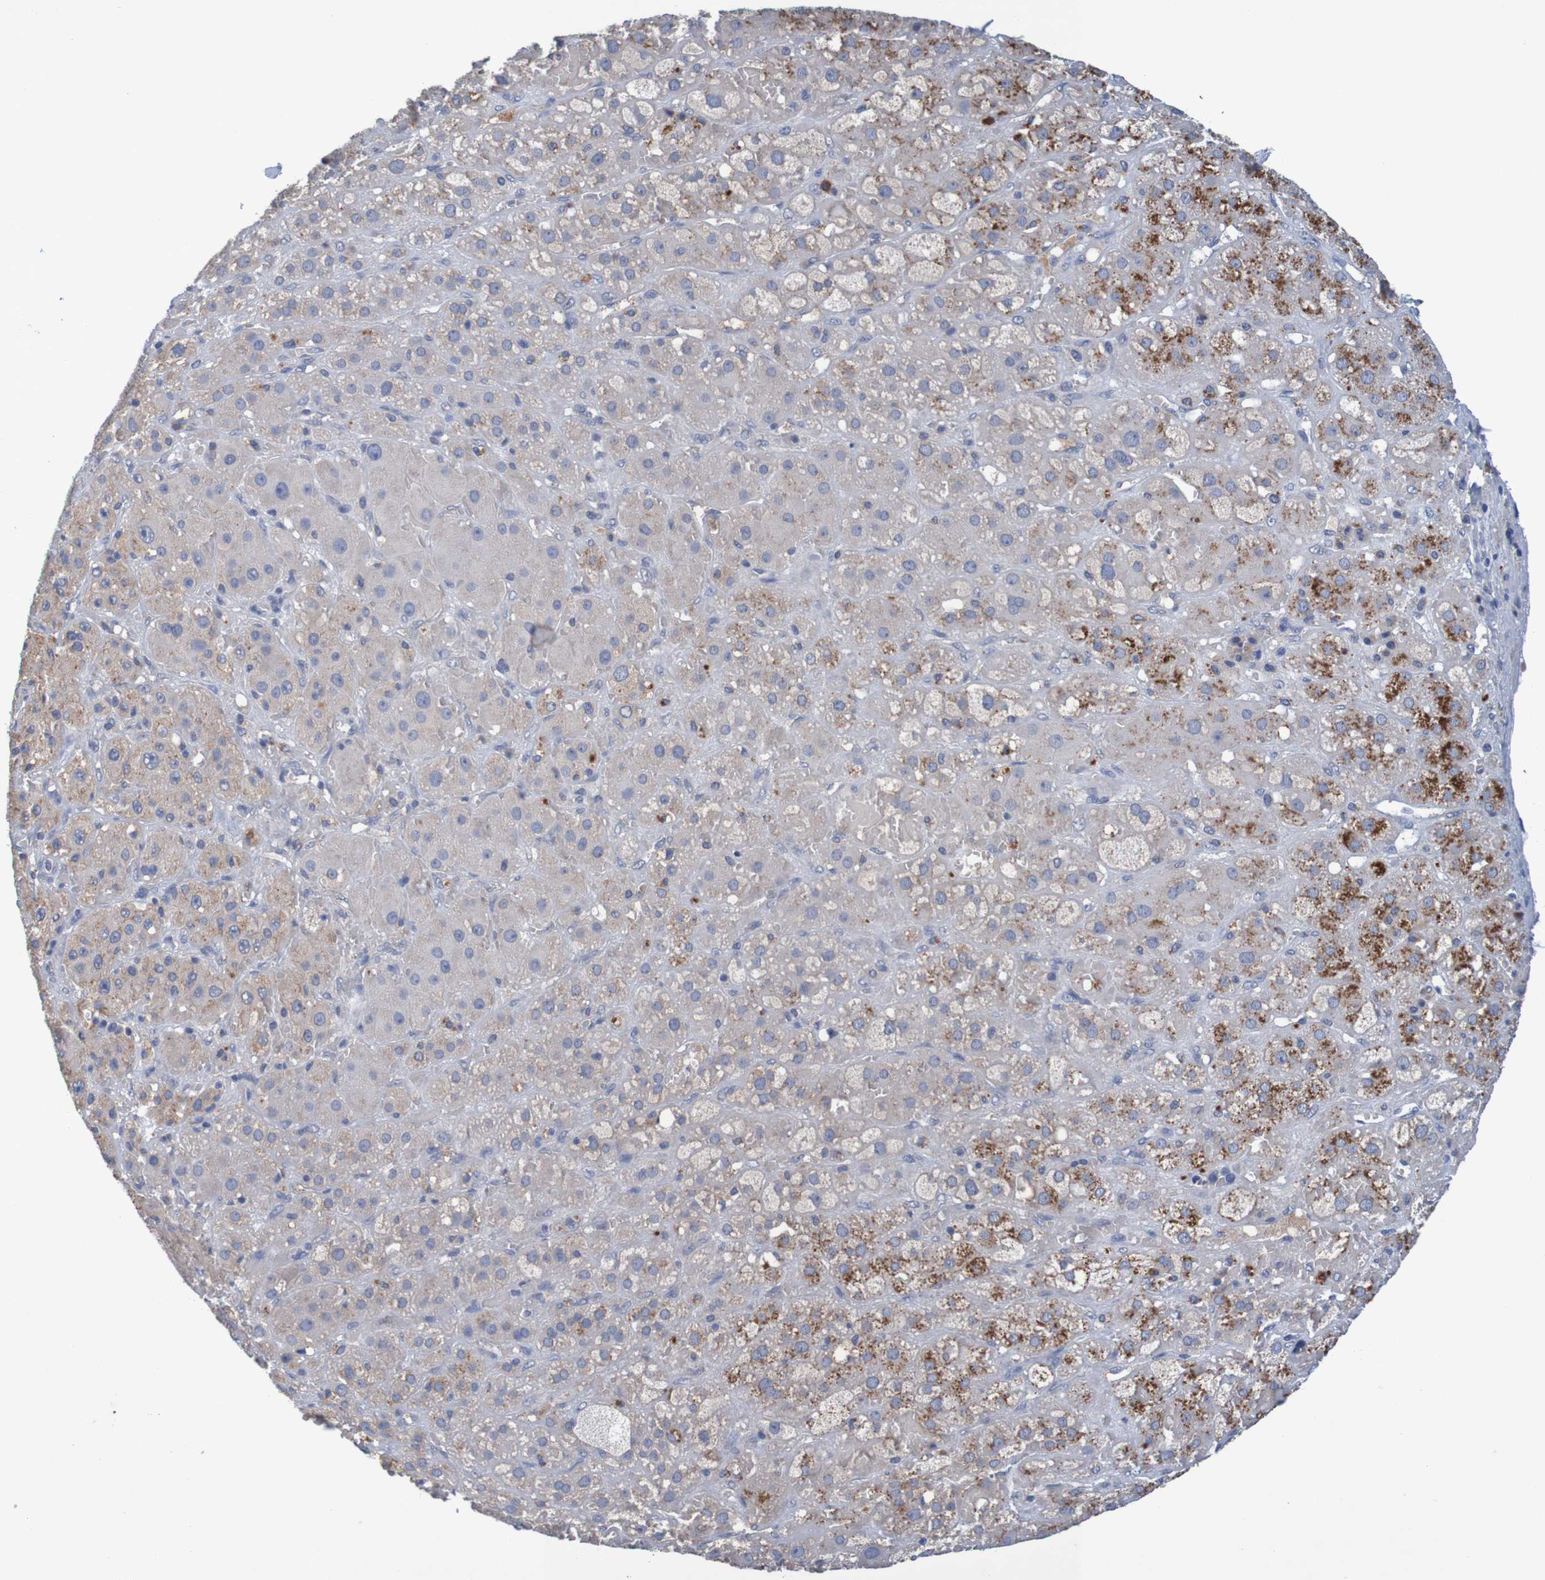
{"staining": {"intensity": "strong", "quantity": "<25%", "location": "cytoplasmic/membranous"}, "tissue": "adrenal gland", "cell_type": "Glandular cells", "image_type": "normal", "snomed": [{"axis": "morphology", "description": "Normal tissue, NOS"}, {"axis": "topography", "description": "Adrenal gland"}], "caption": "This is an image of IHC staining of normal adrenal gland, which shows strong staining in the cytoplasmic/membranous of glandular cells.", "gene": "LTA", "patient": {"sex": "female", "age": 47}}